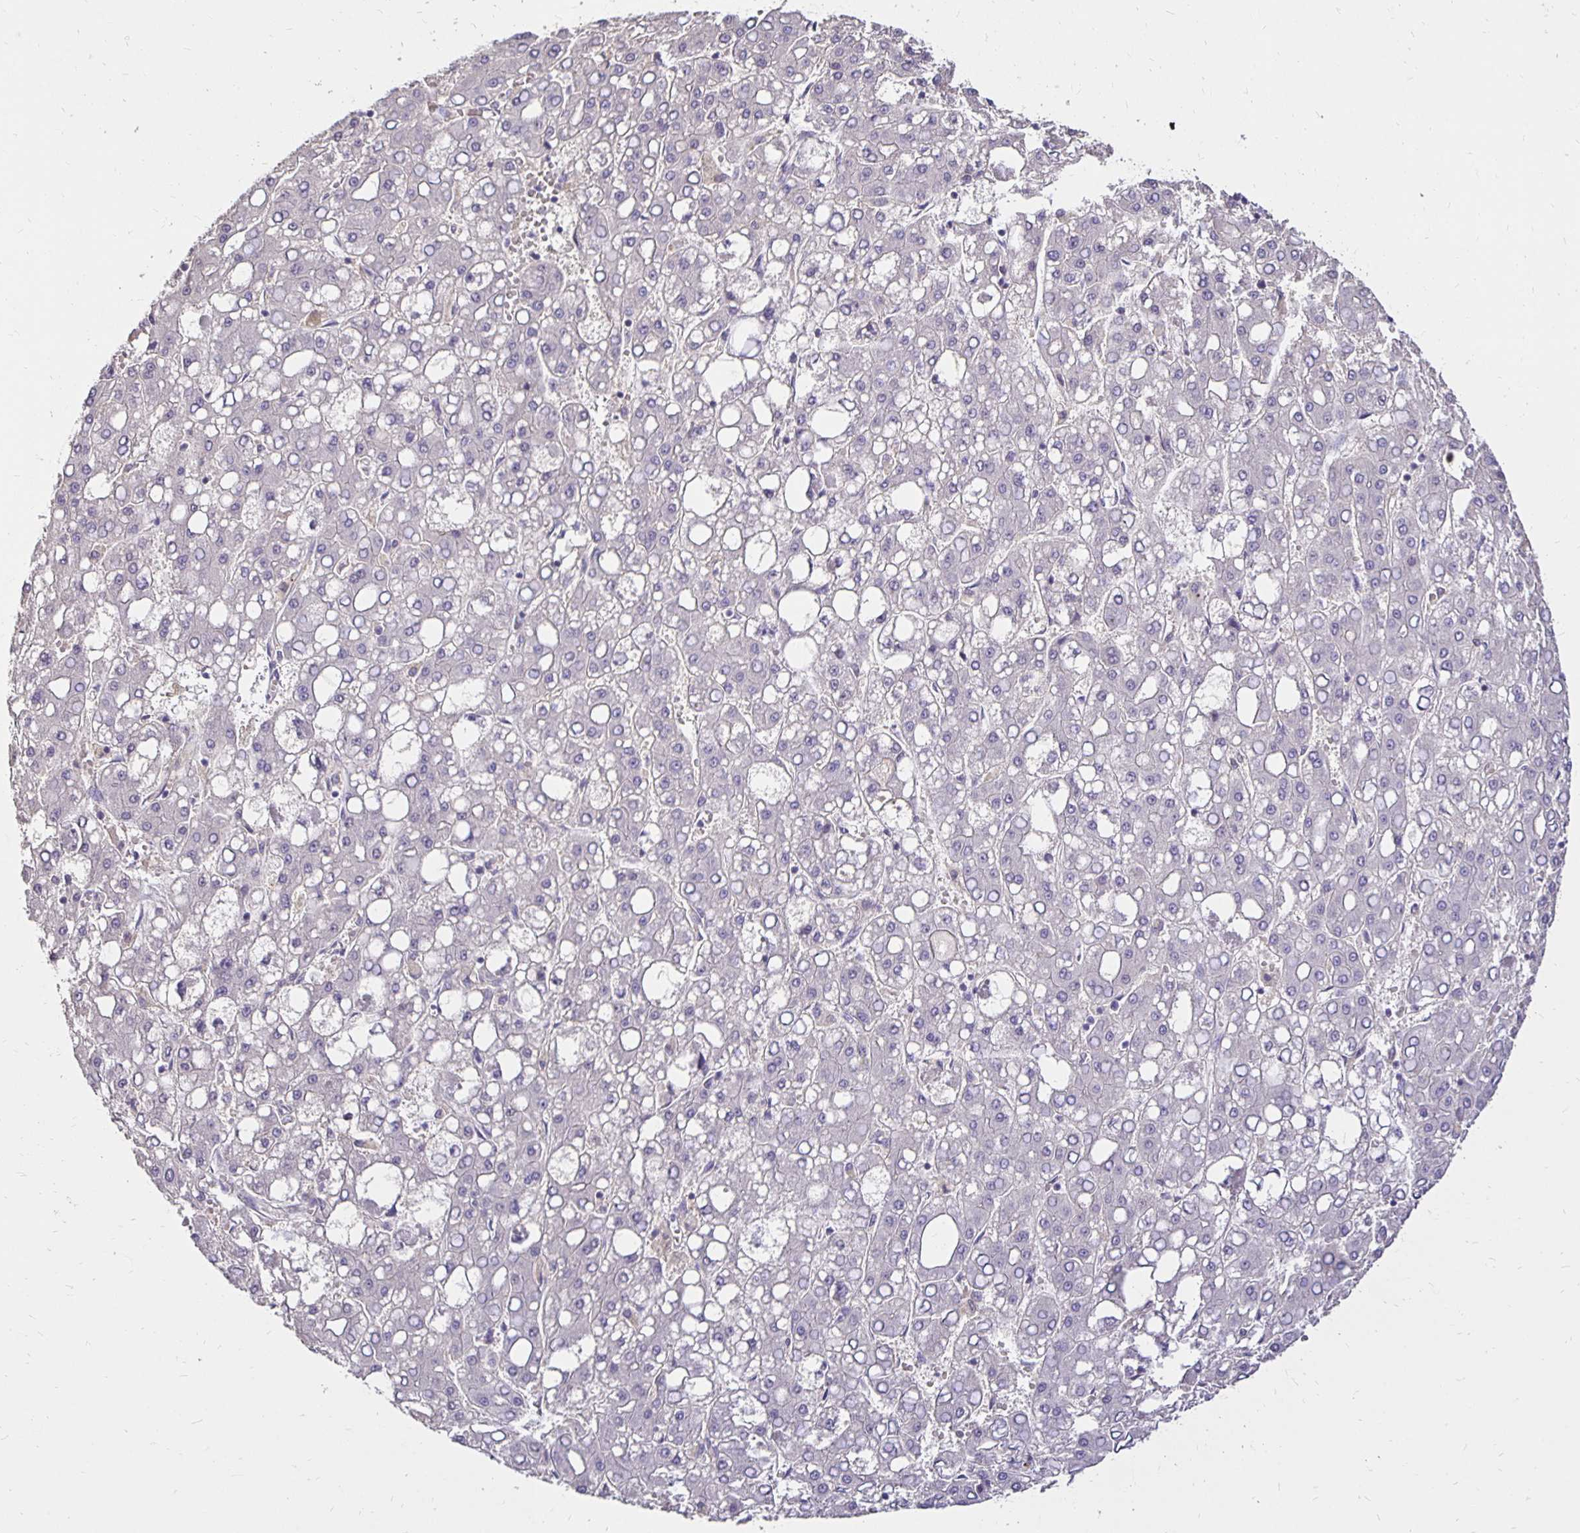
{"staining": {"intensity": "negative", "quantity": "none", "location": "none"}, "tissue": "liver cancer", "cell_type": "Tumor cells", "image_type": "cancer", "snomed": [{"axis": "morphology", "description": "Carcinoma, Hepatocellular, NOS"}, {"axis": "topography", "description": "Liver"}], "caption": "This is an immunohistochemistry (IHC) photomicrograph of human liver cancer (hepatocellular carcinoma). There is no expression in tumor cells.", "gene": "PNPLA3", "patient": {"sex": "male", "age": 65}}